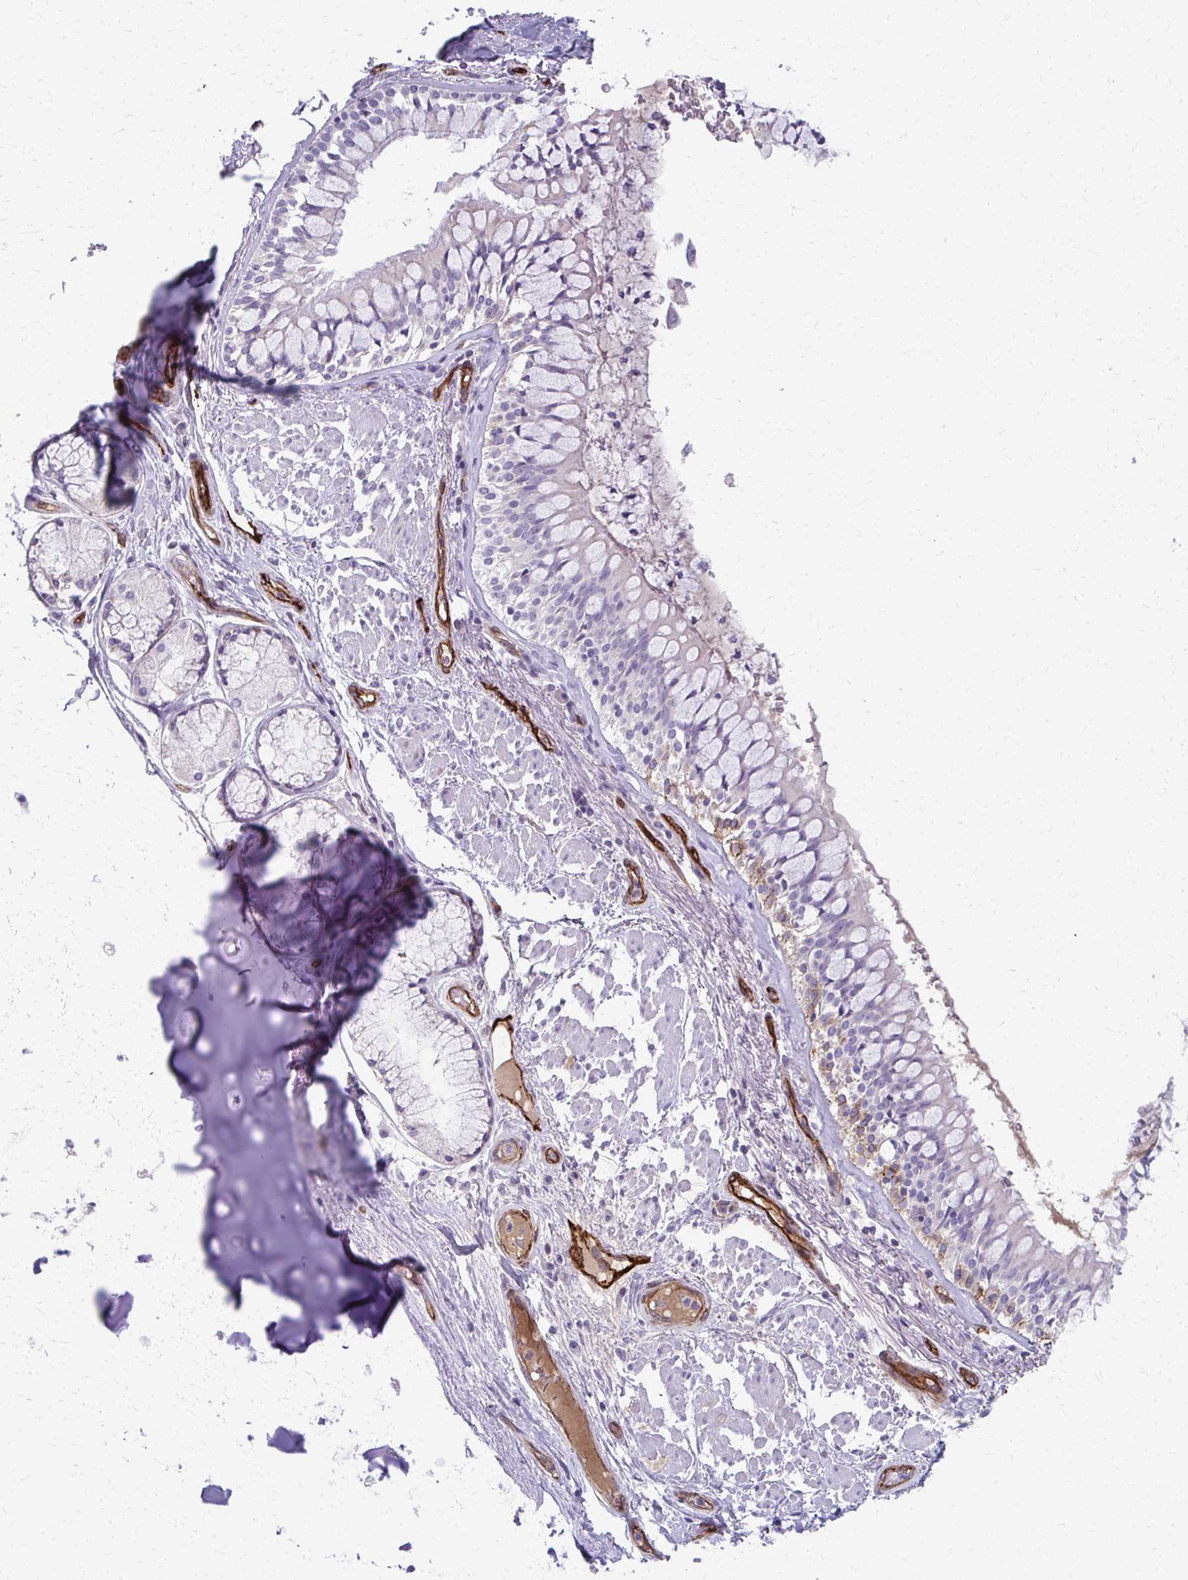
{"staining": {"intensity": "negative", "quantity": "none", "location": "none"}, "tissue": "soft tissue", "cell_type": "Chondrocytes", "image_type": "normal", "snomed": [{"axis": "morphology", "description": "Normal tissue, NOS"}, {"axis": "topography", "description": "Cartilage tissue"}, {"axis": "topography", "description": "Bronchus"}], "caption": "Protein analysis of benign soft tissue displays no significant staining in chondrocytes. (DAB immunohistochemistry, high magnification).", "gene": "ADIPOQ", "patient": {"sex": "male", "age": 64}}